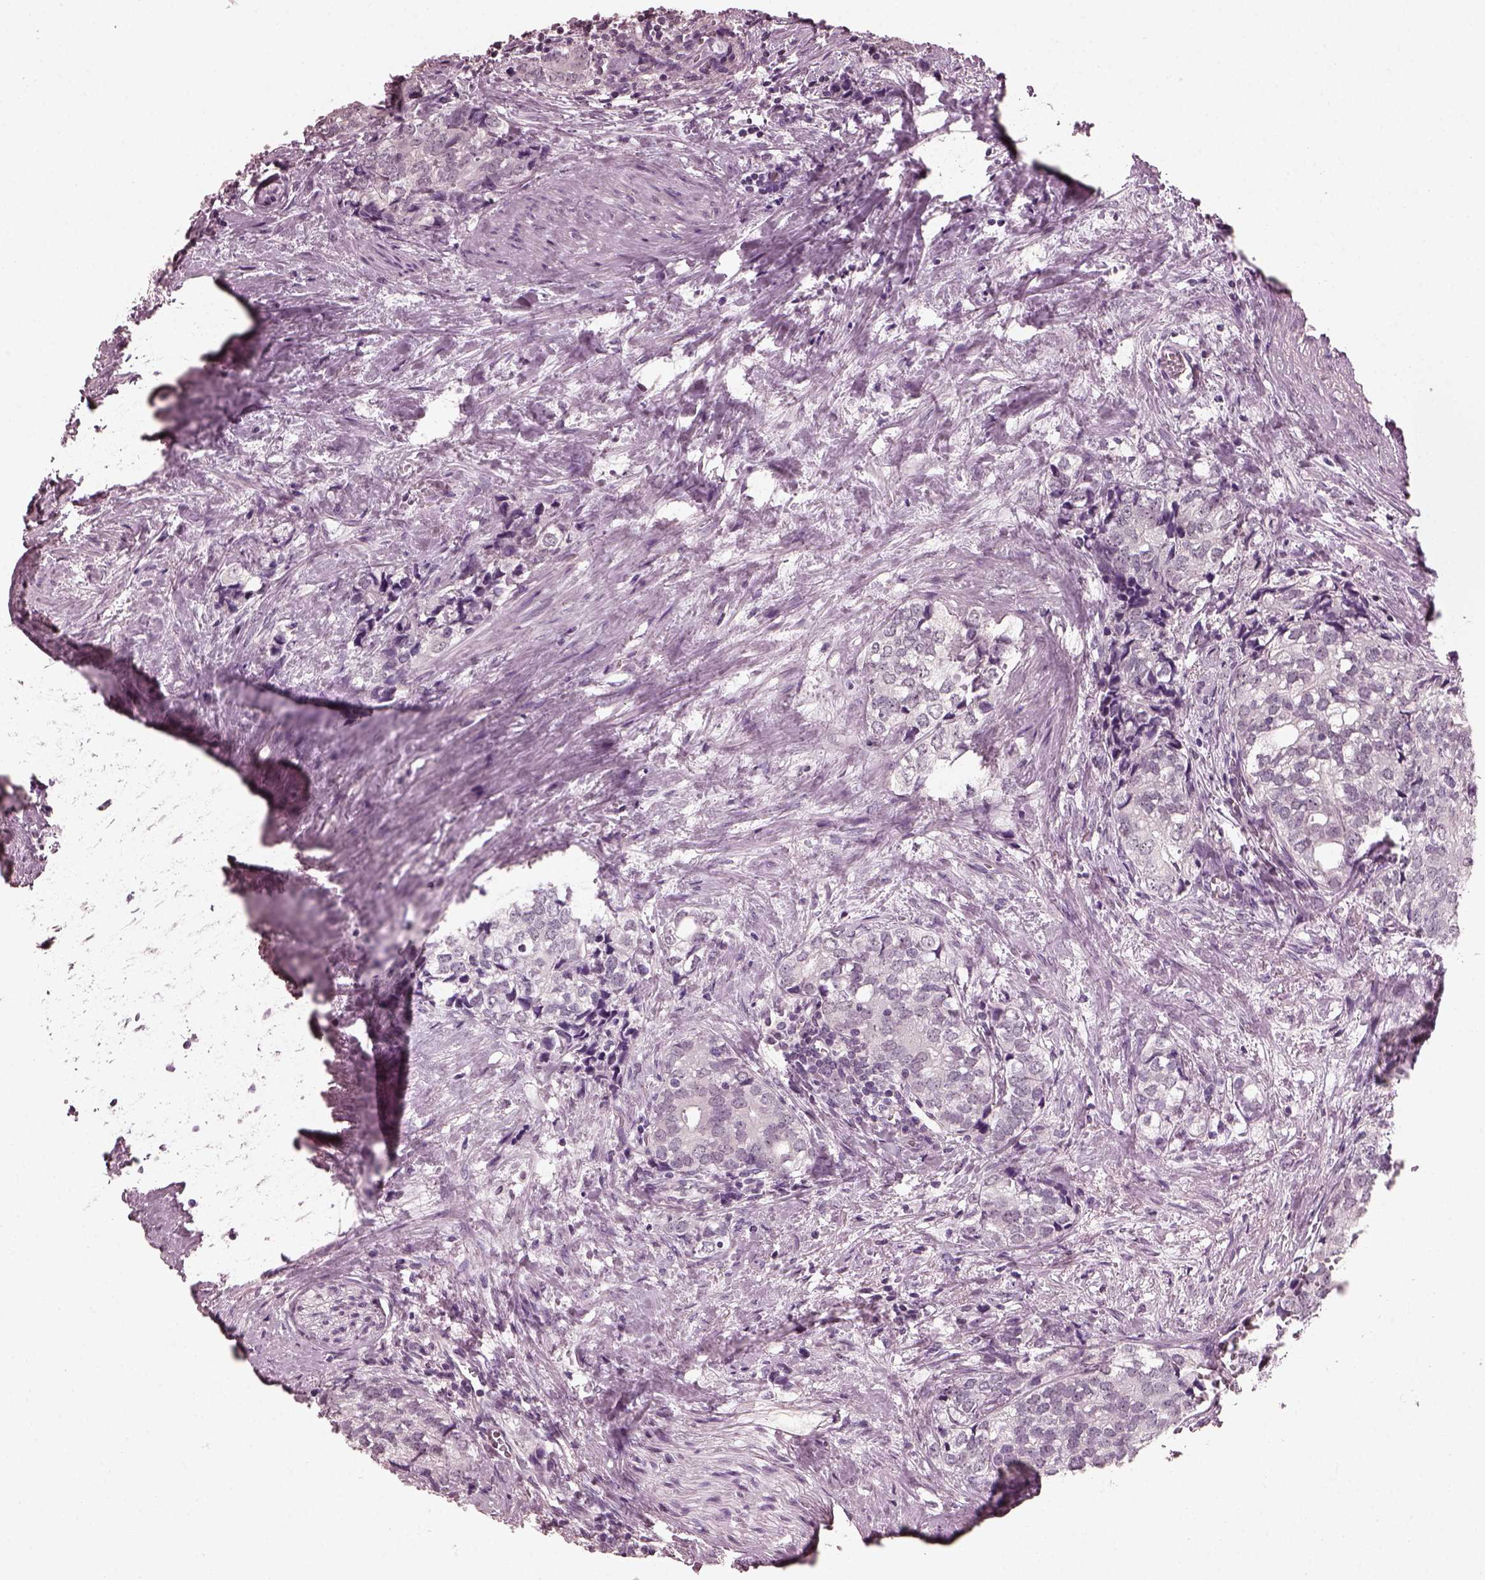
{"staining": {"intensity": "negative", "quantity": "none", "location": "none"}, "tissue": "prostate cancer", "cell_type": "Tumor cells", "image_type": "cancer", "snomed": [{"axis": "morphology", "description": "Adenocarcinoma, NOS"}, {"axis": "topography", "description": "Prostate and seminal vesicle, NOS"}], "caption": "This micrograph is of prostate cancer (adenocarcinoma) stained with immunohistochemistry to label a protein in brown with the nuclei are counter-stained blue. There is no staining in tumor cells.", "gene": "TSKS", "patient": {"sex": "male", "age": 63}}